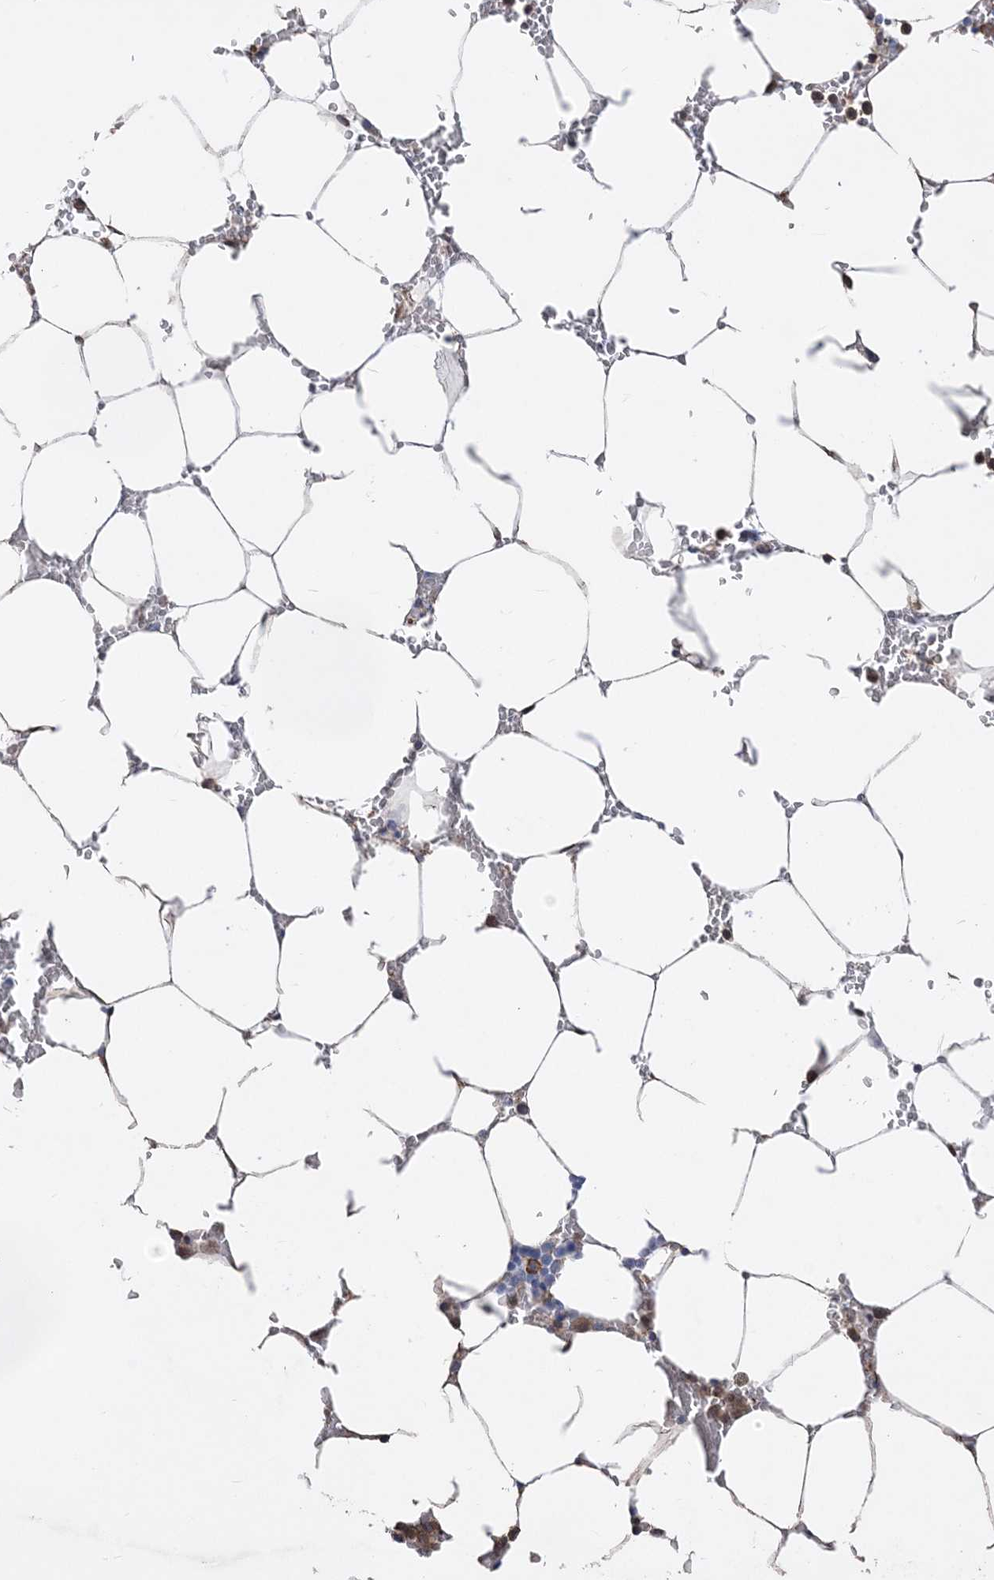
{"staining": {"intensity": "moderate", "quantity": "<25%", "location": "cytoplasmic/membranous"}, "tissue": "bone marrow", "cell_type": "Hematopoietic cells", "image_type": "normal", "snomed": [{"axis": "morphology", "description": "Normal tissue, NOS"}, {"axis": "topography", "description": "Bone marrow"}], "caption": "Immunohistochemistry (DAB (3,3'-diaminobenzidine)) staining of benign bone marrow displays moderate cytoplasmic/membranous protein staining in approximately <25% of hematopoietic cells.", "gene": "RNPEPL1", "patient": {"sex": "male", "age": 70}}